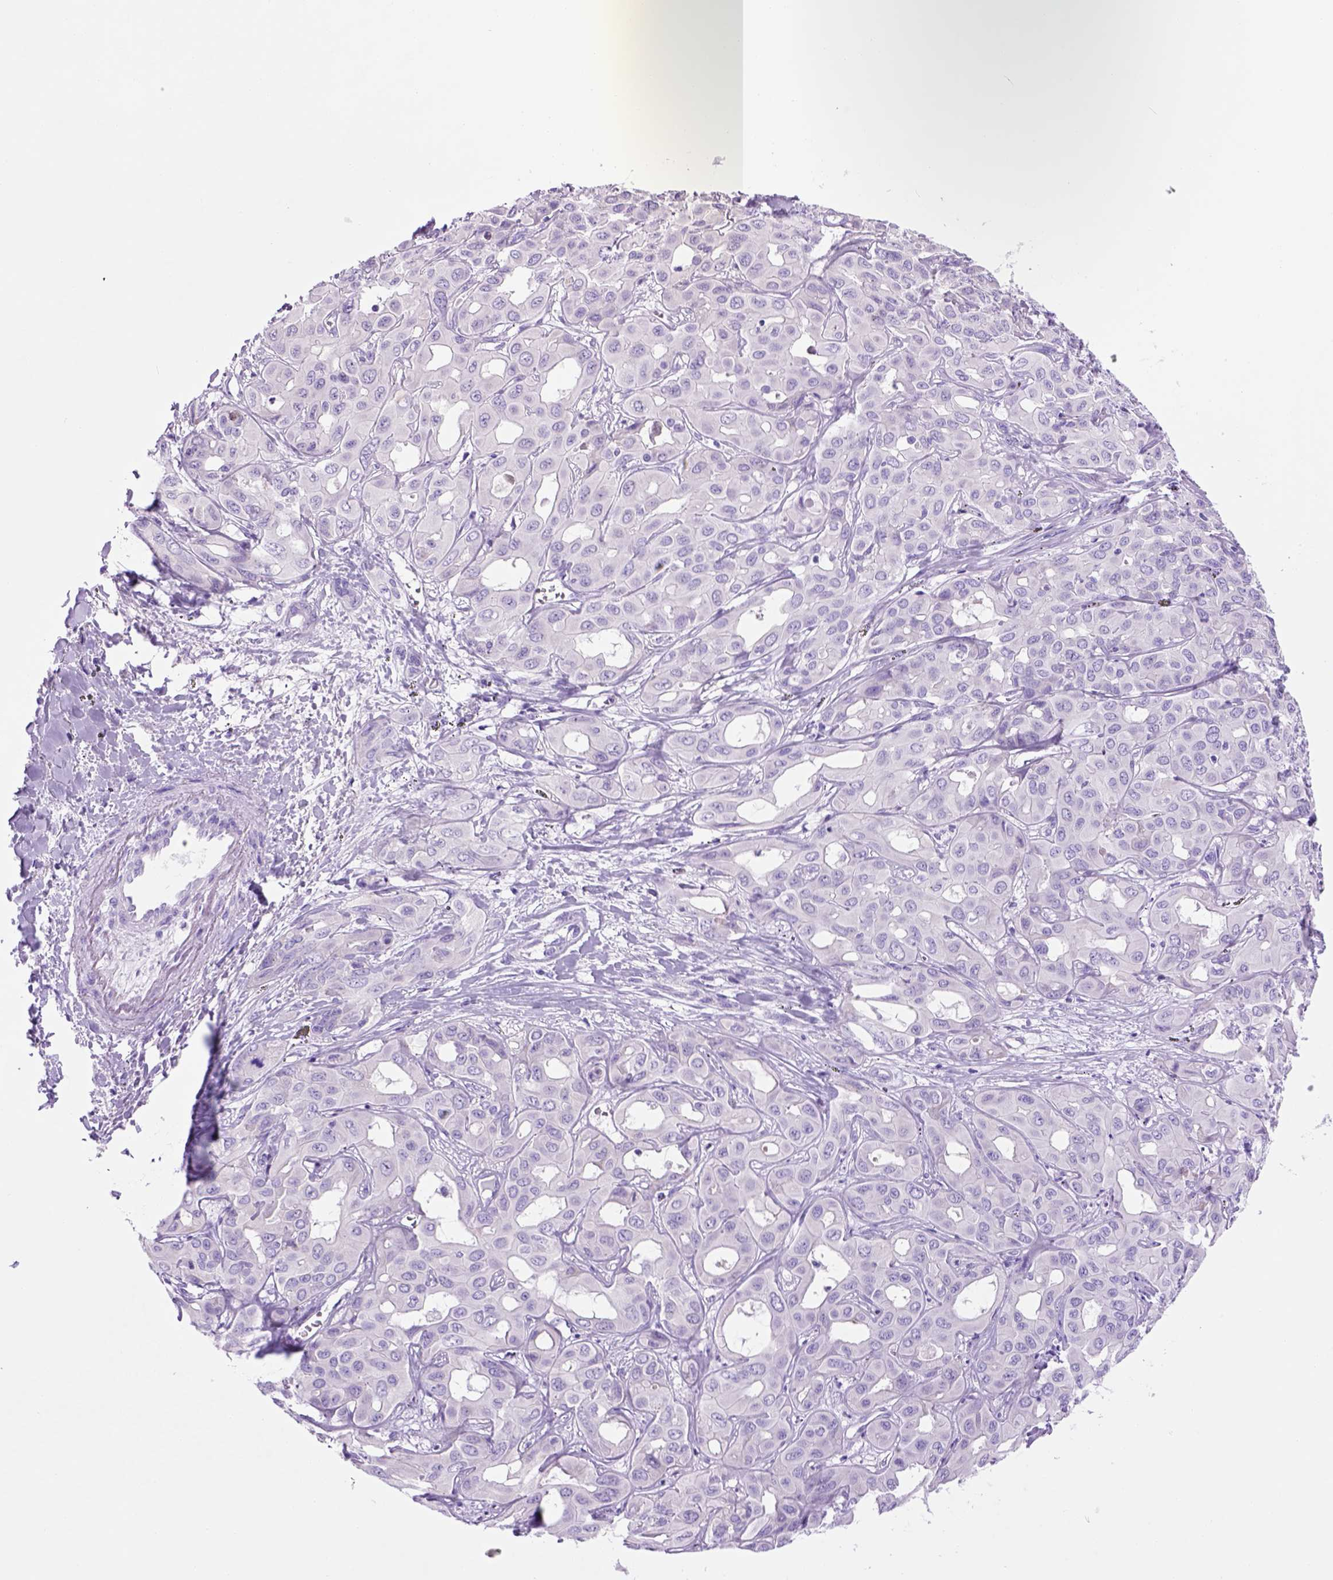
{"staining": {"intensity": "negative", "quantity": "none", "location": "none"}, "tissue": "liver cancer", "cell_type": "Tumor cells", "image_type": "cancer", "snomed": [{"axis": "morphology", "description": "Cholangiocarcinoma"}, {"axis": "topography", "description": "Liver"}], "caption": "Human liver cancer (cholangiocarcinoma) stained for a protein using IHC displays no positivity in tumor cells.", "gene": "HHIPL2", "patient": {"sex": "female", "age": 60}}